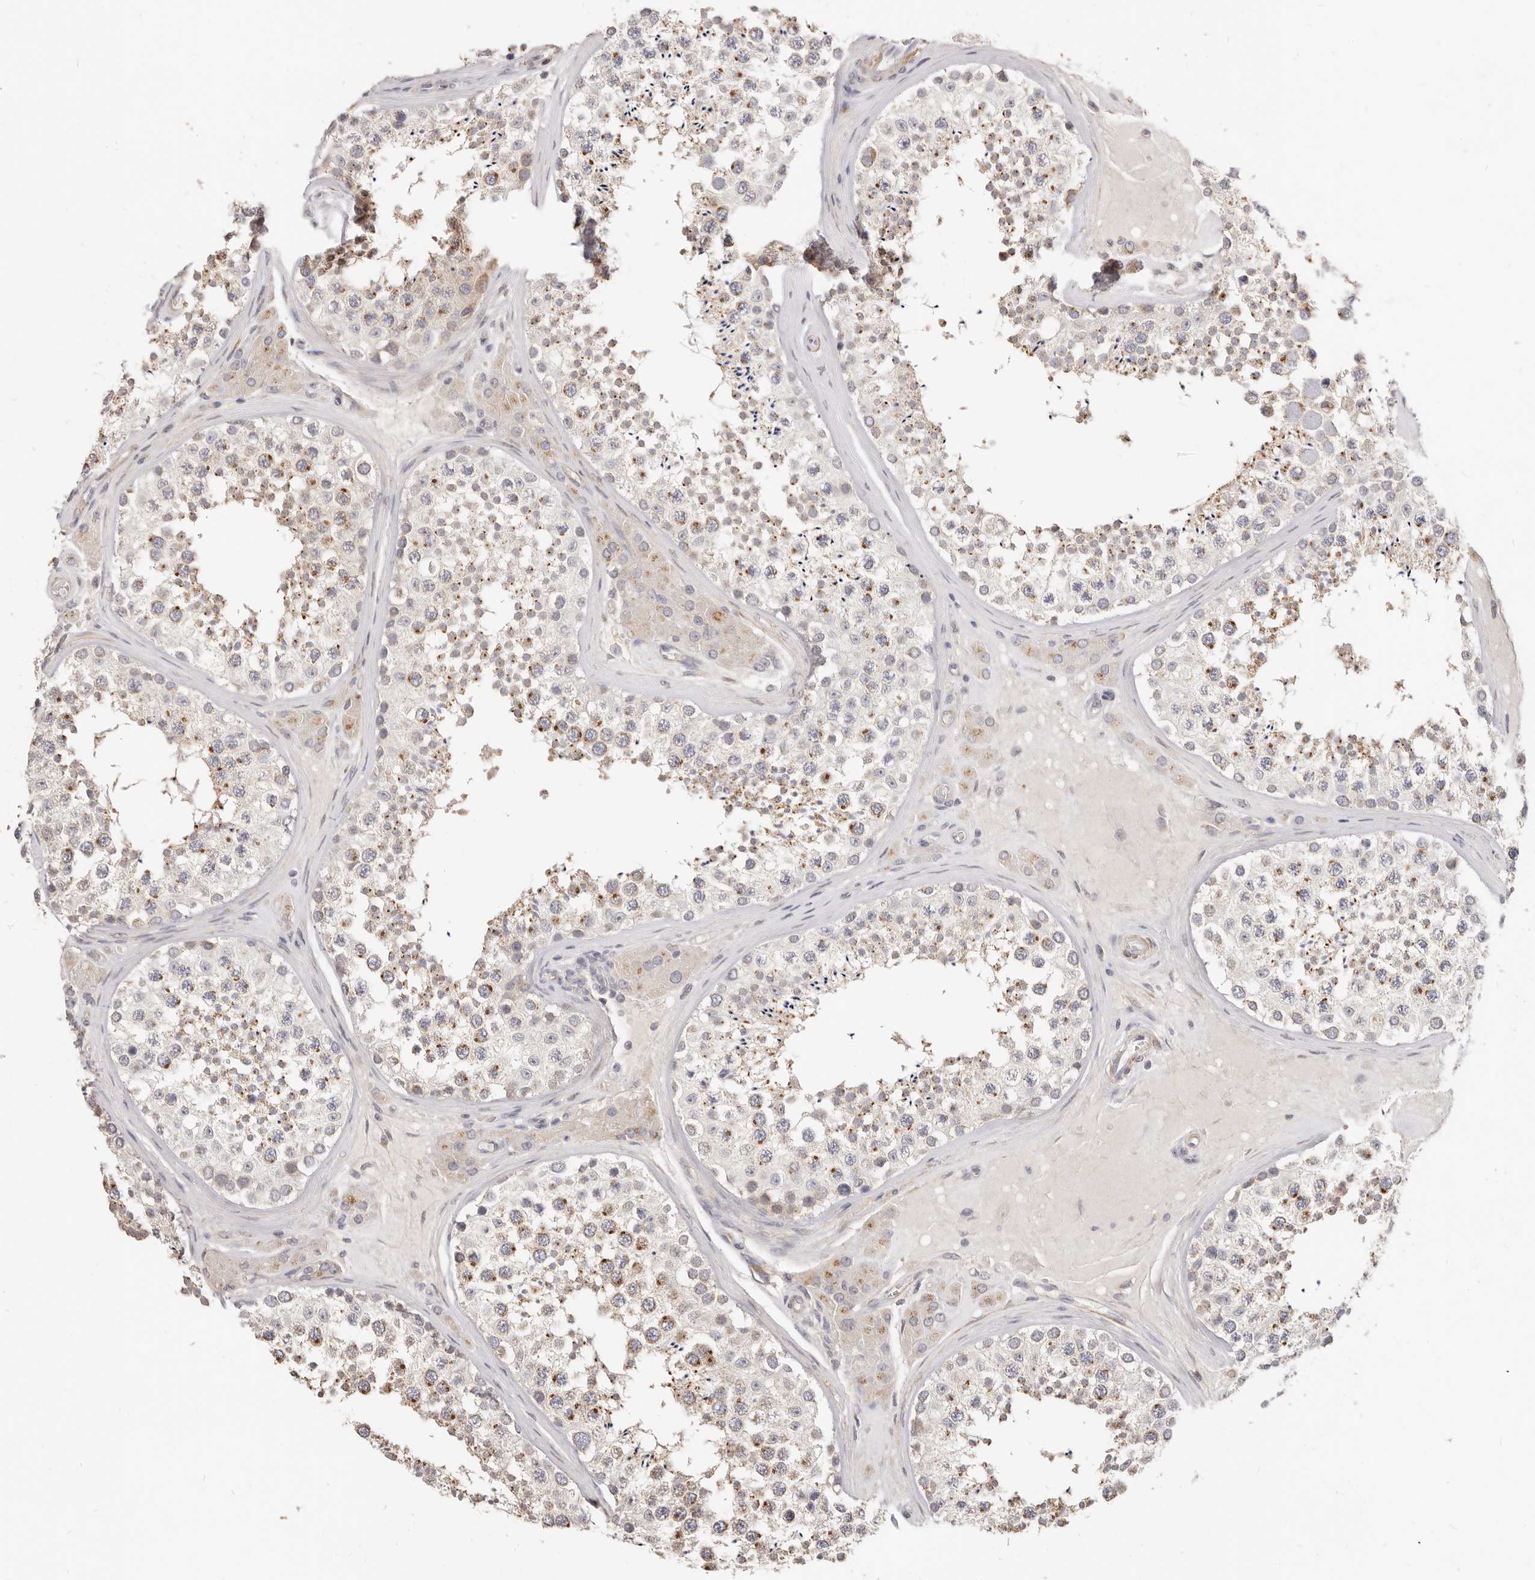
{"staining": {"intensity": "moderate", "quantity": ">75%", "location": "cytoplasmic/membranous"}, "tissue": "testis", "cell_type": "Cells in seminiferous ducts", "image_type": "normal", "snomed": [{"axis": "morphology", "description": "Normal tissue, NOS"}, {"axis": "topography", "description": "Testis"}], "caption": "DAB immunohistochemical staining of unremarkable human testis shows moderate cytoplasmic/membranous protein positivity in about >75% of cells in seminiferous ducts. The protein of interest is shown in brown color, while the nuclei are stained blue.", "gene": "RABAC1", "patient": {"sex": "male", "age": 46}}